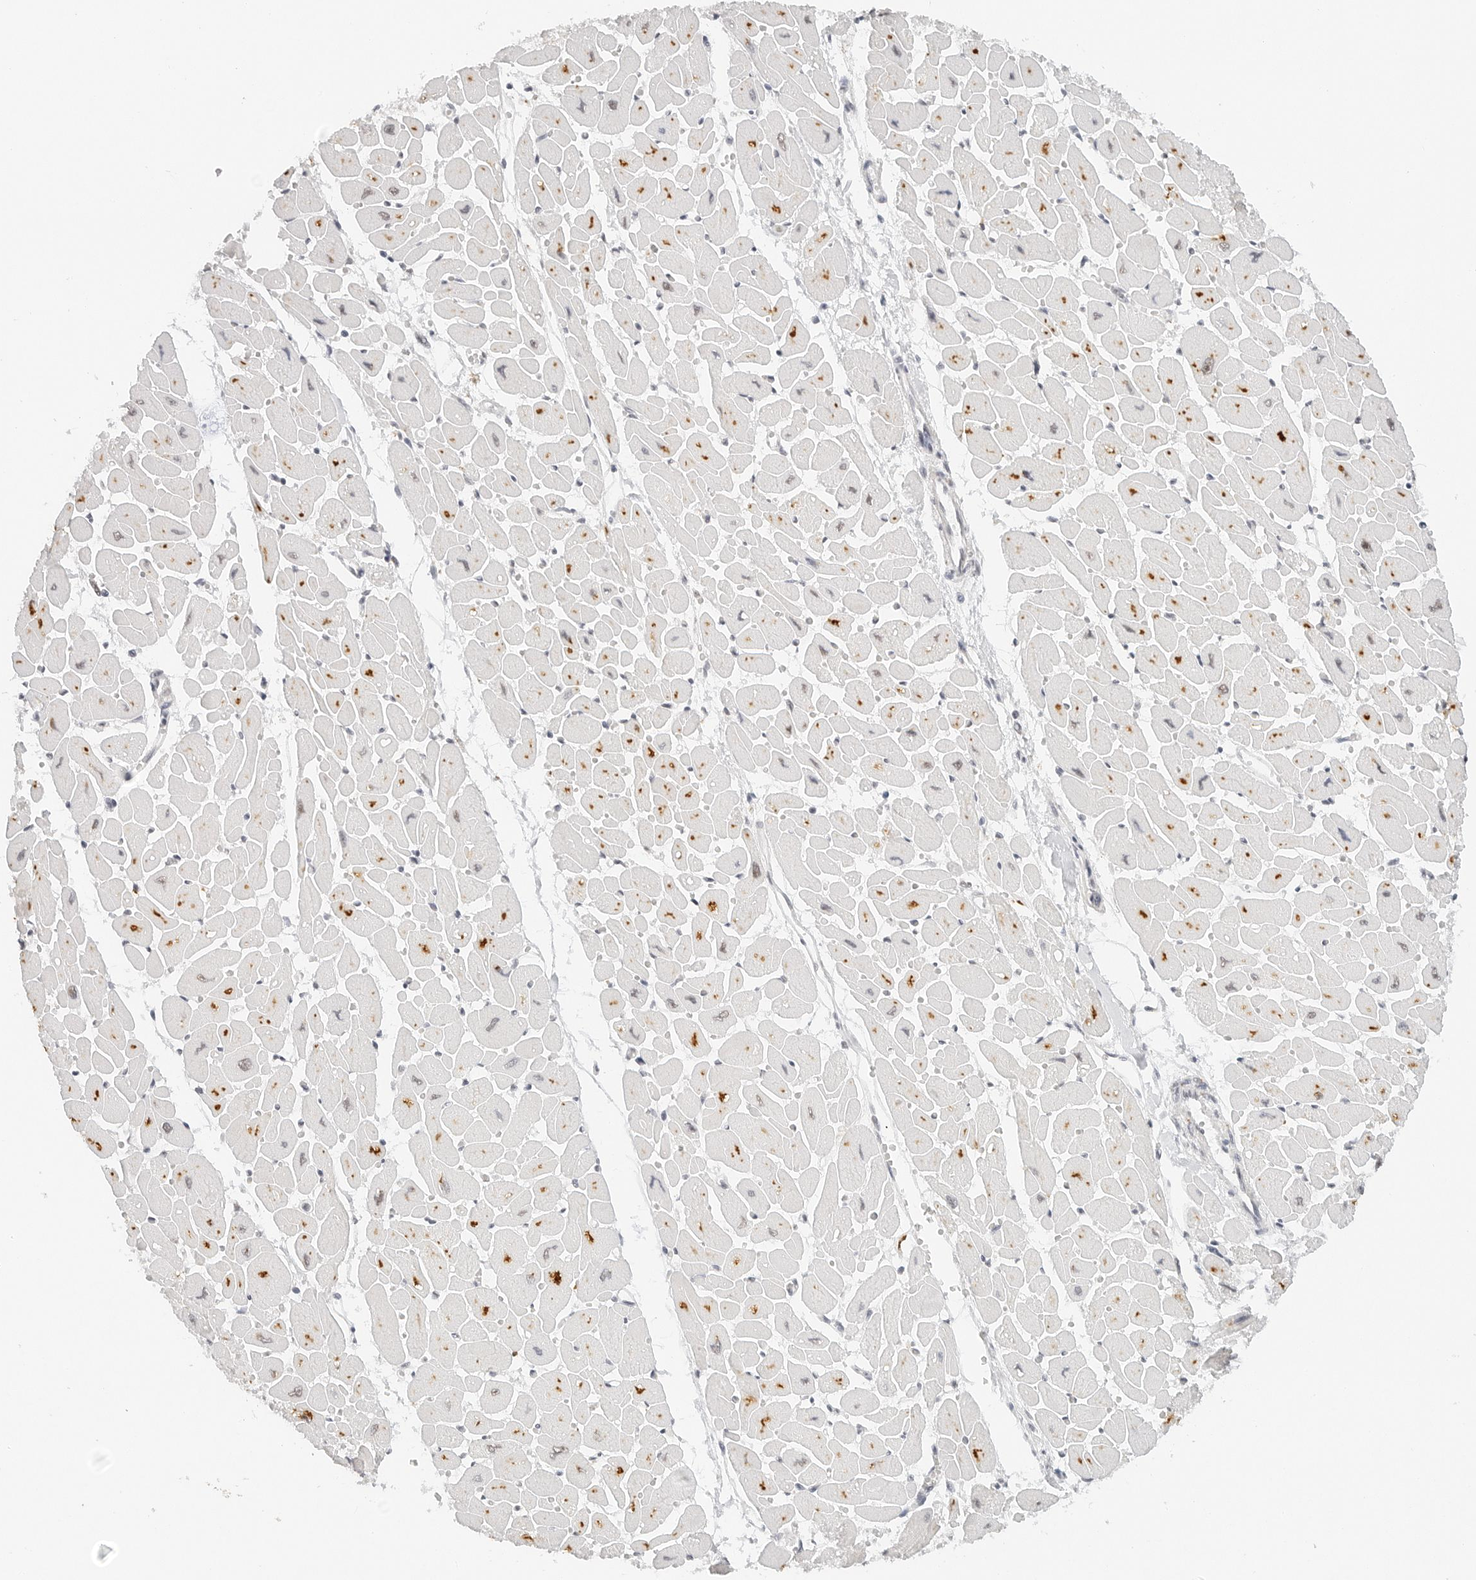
{"staining": {"intensity": "moderate", "quantity": "25%-75%", "location": "cytoplasmic/membranous"}, "tissue": "heart muscle", "cell_type": "Cardiomyocytes", "image_type": "normal", "snomed": [{"axis": "morphology", "description": "Normal tissue, NOS"}, {"axis": "topography", "description": "Heart"}], "caption": "Heart muscle stained with DAB (3,3'-diaminobenzidine) IHC reveals medium levels of moderate cytoplasmic/membranous positivity in about 25%-75% of cardiomyocytes. The staining is performed using DAB brown chromogen to label protein expression. The nuclei are counter-stained blue using hematoxylin.", "gene": "NEO1", "patient": {"sex": "female", "age": 54}}